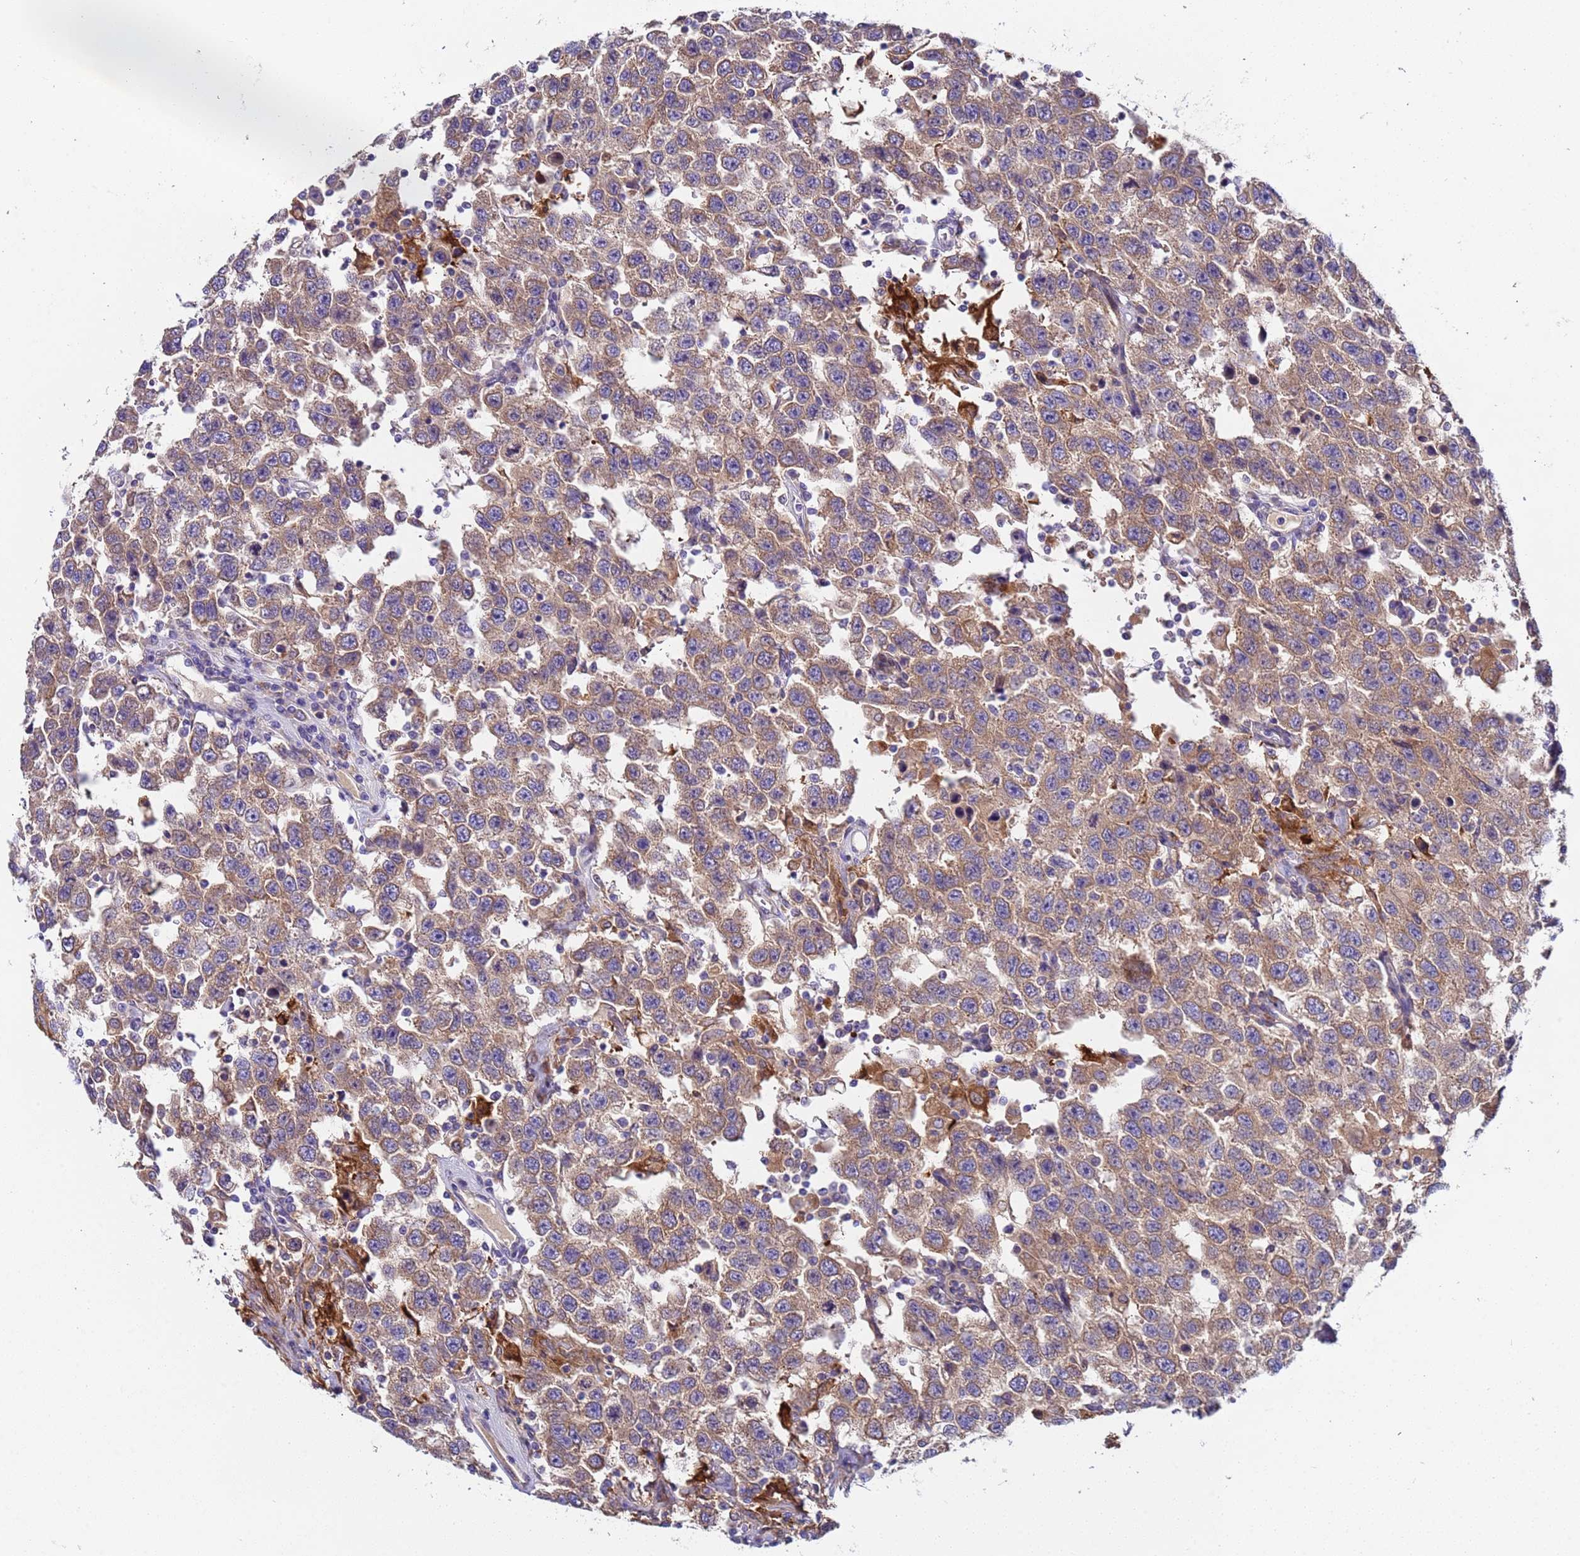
{"staining": {"intensity": "weak", "quantity": ">75%", "location": "cytoplasmic/membranous"}, "tissue": "testis cancer", "cell_type": "Tumor cells", "image_type": "cancer", "snomed": [{"axis": "morphology", "description": "Seminoma, NOS"}, {"axis": "topography", "description": "Testis"}], "caption": "DAB (3,3'-diaminobenzidine) immunohistochemical staining of testis seminoma shows weak cytoplasmic/membranous protein expression in approximately >75% of tumor cells.", "gene": "PAQR7", "patient": {"sex": "male", "age": 41}}